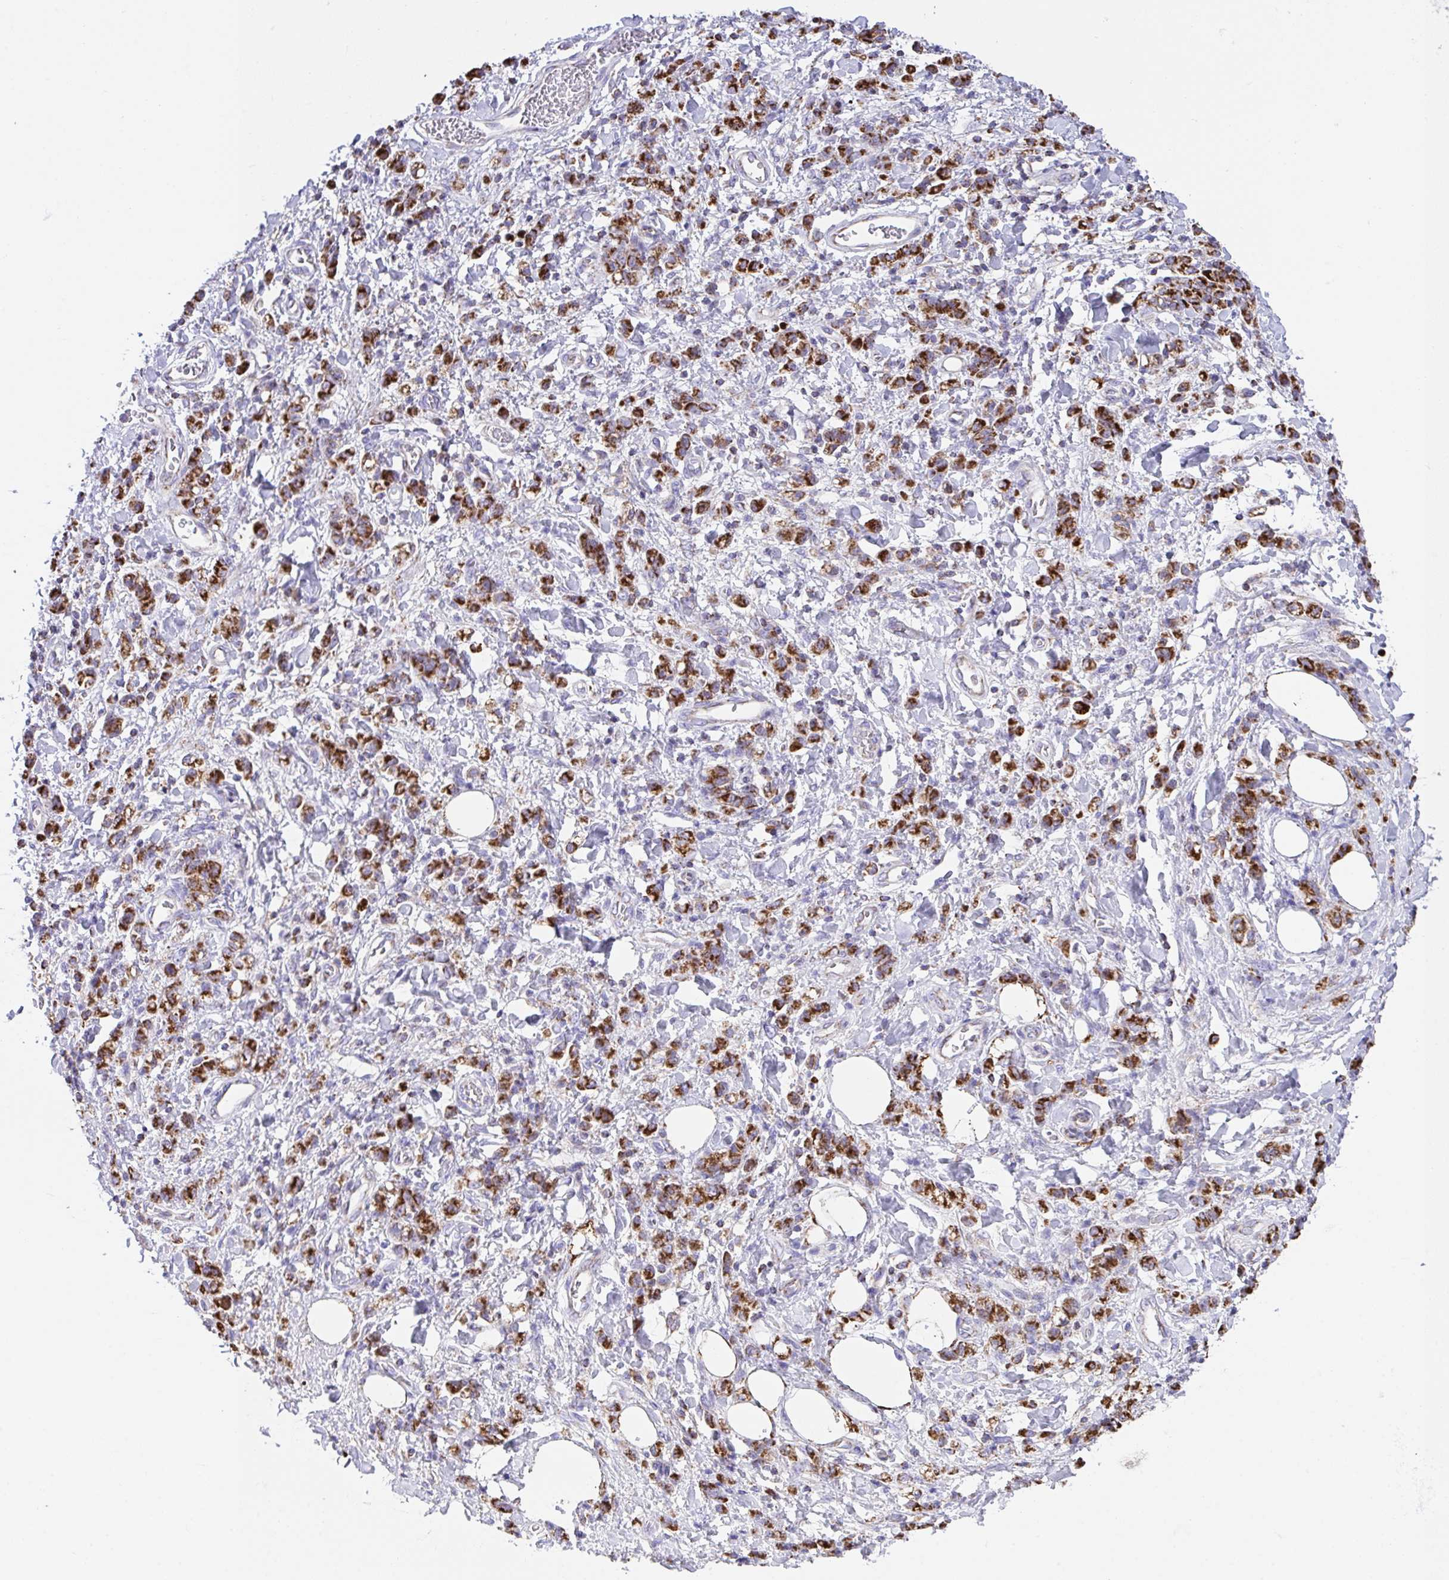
{"staining": {"intensity": "strong", "quantity": ">75%", "location": "cytoplasmic/membranous"}, "tissue": "stomach cancer", "cell_type": "Tumor cells", "image_type": "cancer", "snomed": [{"axis": "morphology", "description": "Adenocarcinoma, NOS"}, {"axis": "topography", "description": "Stomach"}], "caption": "Protein analysis of stomach cancer tissue shows strong cytoplasmic/membranous positivity in approximately >75% of tumor cells. (IHC, brightfield microscopy, high magnification).", "gene": "PCMTD2", "patient": {"sex": "male", "age": 77}}